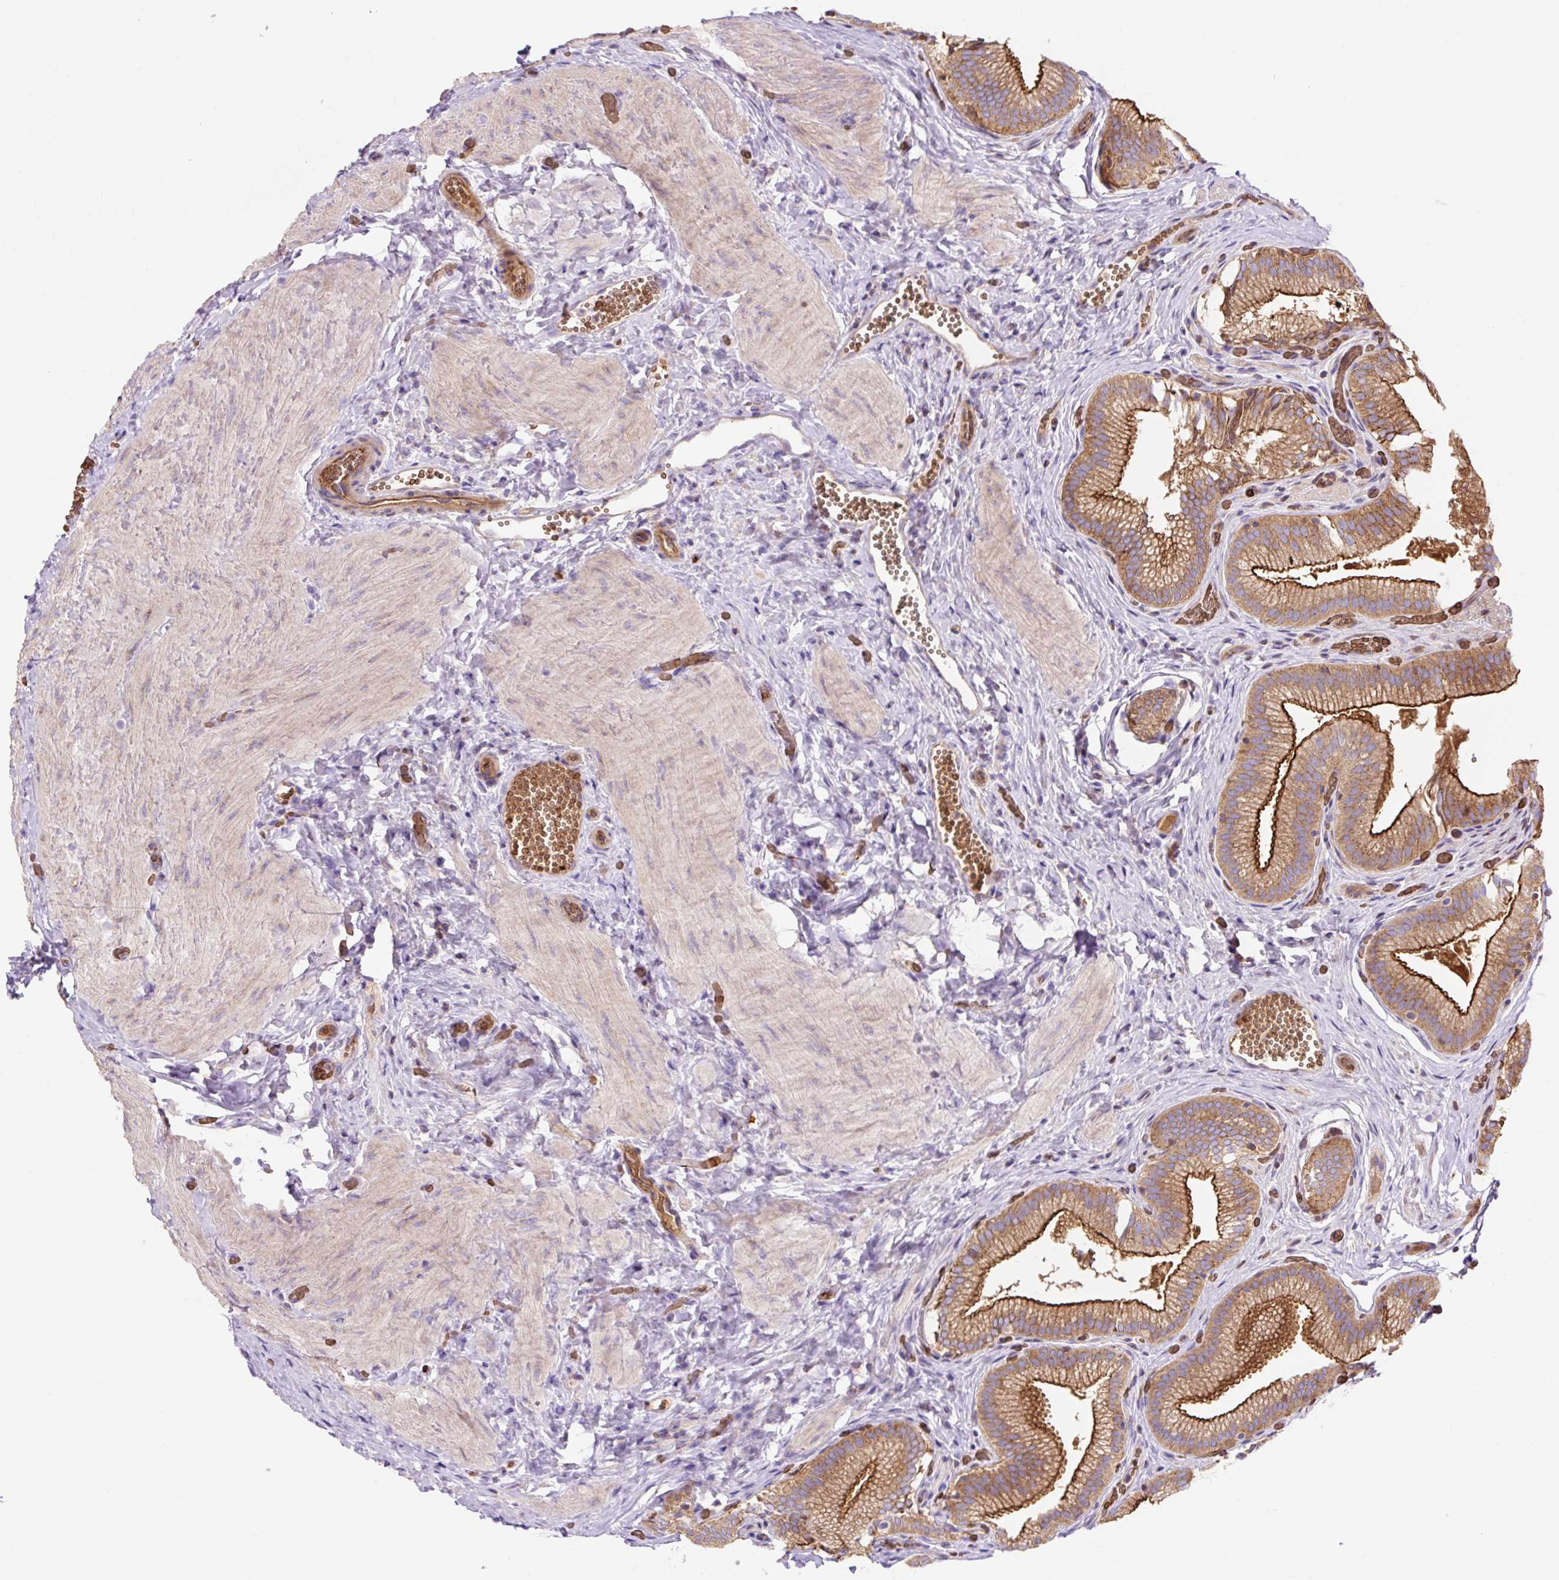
{"staining": {"intensity": "strong", "quantity": ">75%", "location": "cytoplasmic/membranous"}, "tissue": "gallbladder", "cell_type": "Glandular cells", "image_type": "normal", "snomed": [{"axis": "morphology", "description": "Normal tissue, NOS"}, {"axis": "topography", "description": "Gallbladder"}], "caption": "Protein staining by immunohistochemistry (IHC) reveals strong cytoplasmic/membranous staining in approximately >75% of glandular cells in unremarkable gallbladder.", "gene": "HIP1R", "patient": {"sex": "male", "age": 17}}